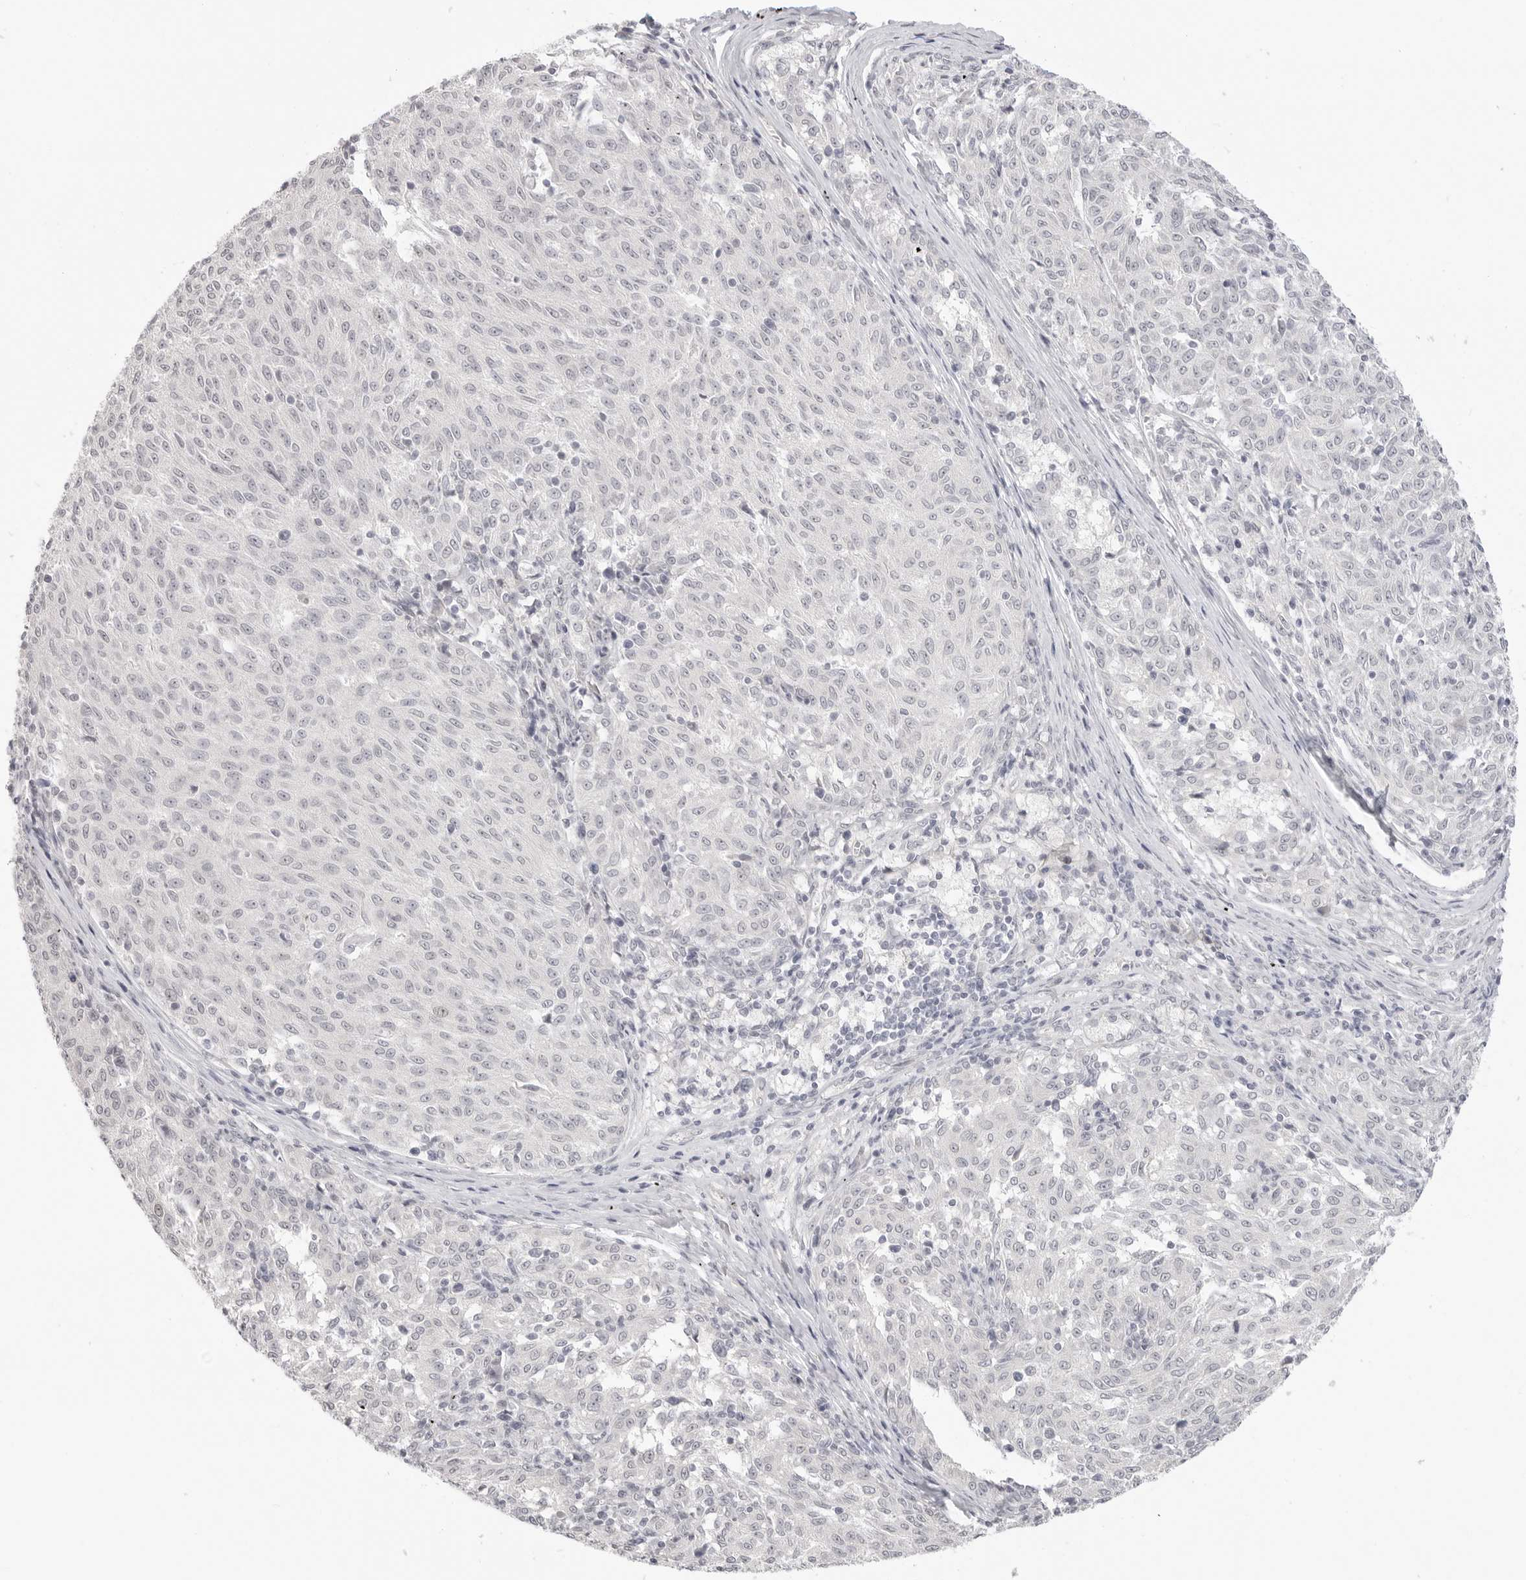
{"staining": {"intensity": "negative", "quantity": "none", "location": "none"}, "tissue": "melanoma", "cell_type": "Tumor cells", "image_type": "cancer", "snomed": [{"axis": "morphology", "description": "Malignant melanoma, NOS"}, {"axis": "topography", "description": "Skin"}], "caption": "High magnification brightfield microscopy of malignant melanoma stained with DAB (brown) and counterstained with hematoxylin (blue): tumor cells show no significant expression. Brightfield microscopy of immunohistochemistry (IHC) stained with DAB (brown) and hematoxylin (blue), captured at high magnification.", "gene": "KLK11", "patient": {"sex": "female", "age": 72}}